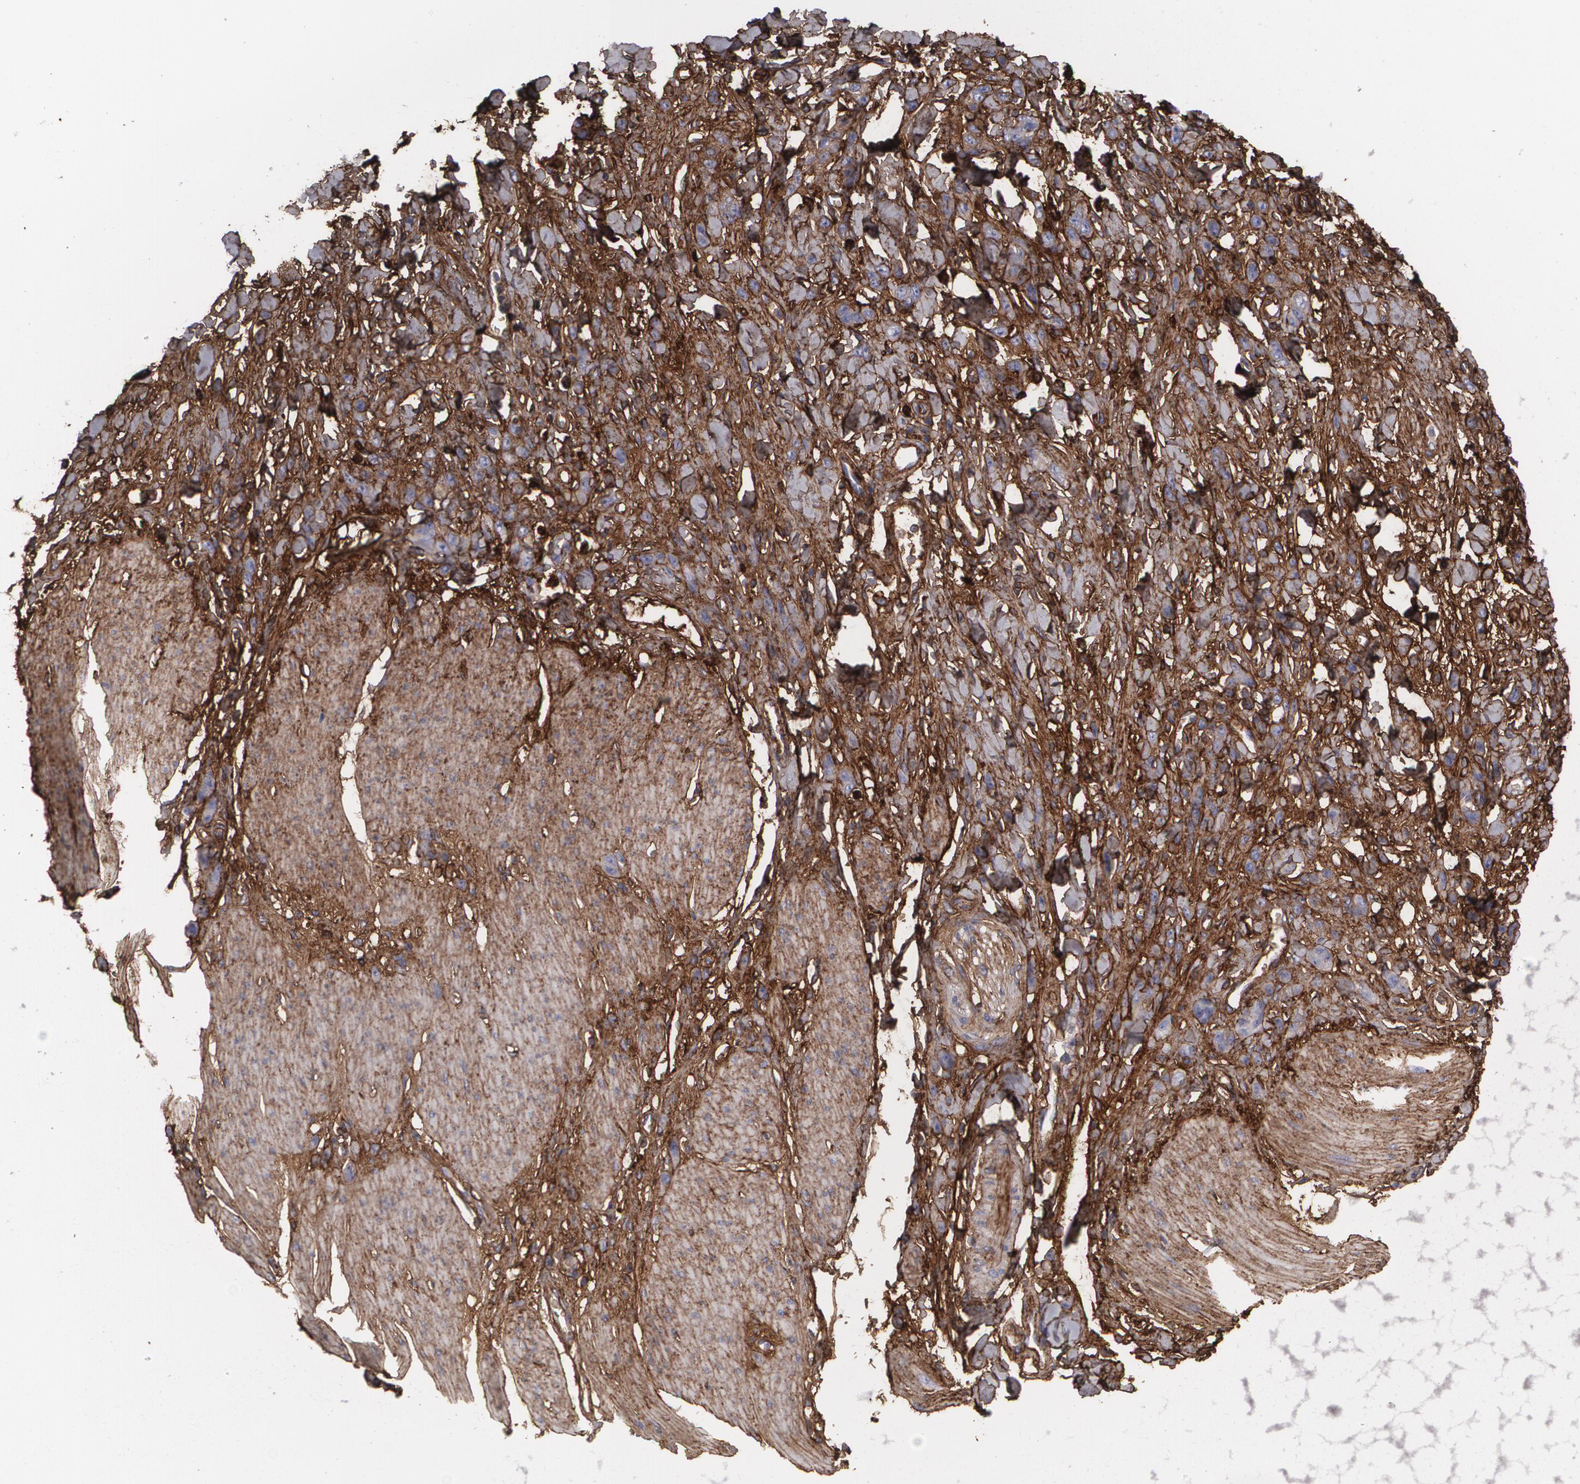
{"staining": {"intensity": "strong", "quantity": ">75%", "location": "cytoplasmic/membranous"}, "tissue": "stomach cancer", "cell_type": "Tumor cells", "image_type": "cancer", "snomed": [{"axis": "morphology", "description": "Normal tissue, NOS"}, {"axis": "morphology", "description": "Adenocarcinoma, NOS"}, {"axis": "topography", "description": "Stomach"}], "caption": "Protein expression by immunohistochemistry (IHC) exhibits strong cytoplasmic/membranous expression in about >75% of tumor cells in stomach adenocarcinoma. The protein is shown in brown color, while the nuclei are stained blue.", "gene": "FBLN1", "patient": {"sex": "male", "age": 82}}